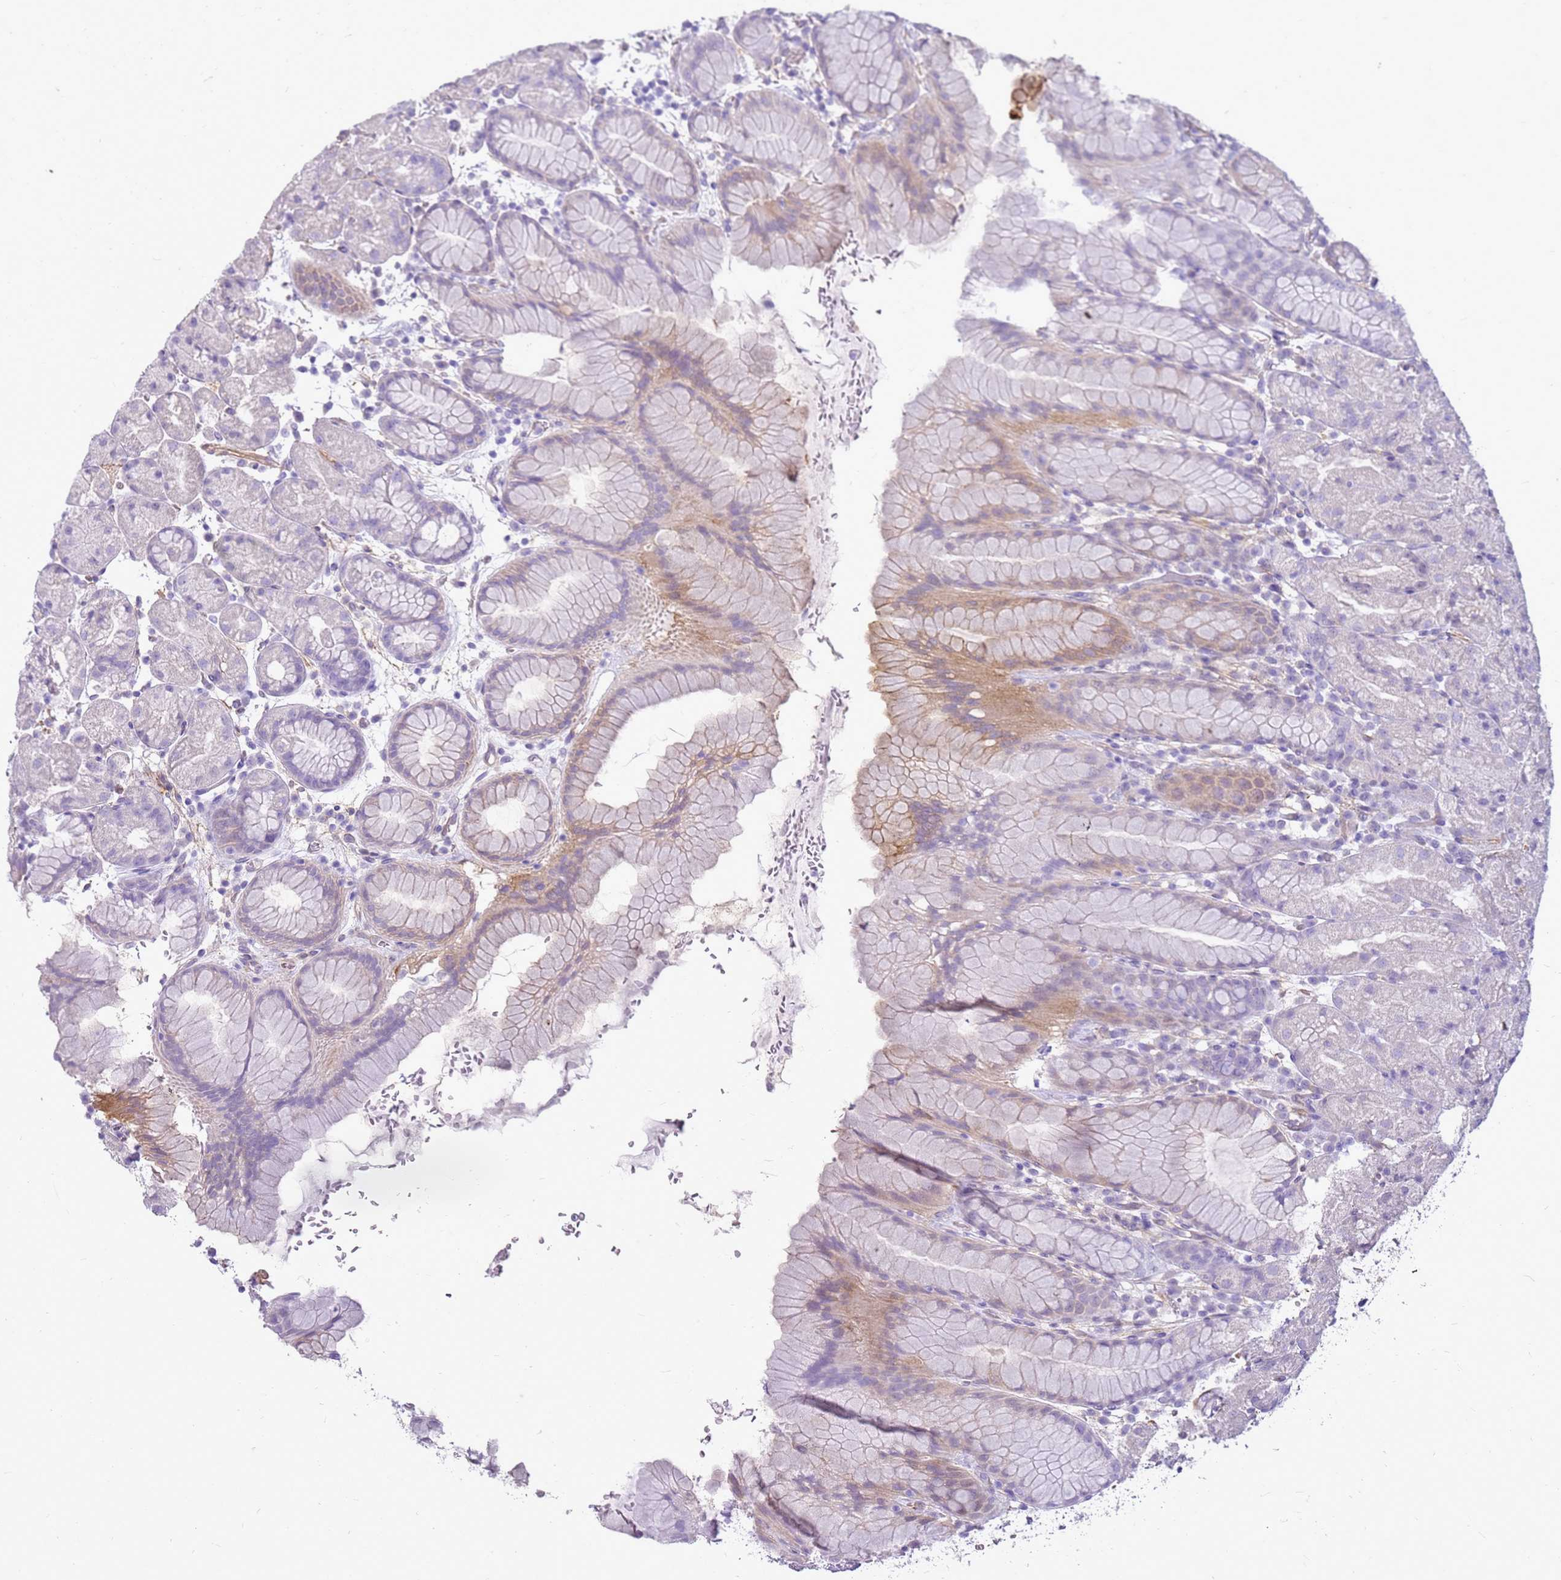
{"staining": {"intensity": "moderate", "quantity": "<25%", "location": "cytoplasmic/membranous"}, "tissue": "stomach", "cell_type": "Glandular cells", "image_type": "normal", "snomed": [{"axis": "morphology", "description": "Normal tissue, NOS"}, {"axis": "topography", "description": "Stomach, upper"}, {"axis": "topography", "description": "Stomach, lower"}], "caption": "Immunohistochemical staining of normal stomach demonstrates moderate cytoplasmic/membranous protein positivity in approximately <25% of glandular cells. The protein is stained brown, and the nuclei are stained in blue (DAB (3,3'-diaminobenzidine) IHC with brightfield microscopy, high magnification).", "gene": "HSPB1", "patient": {"sex": "male", "age": 67}}